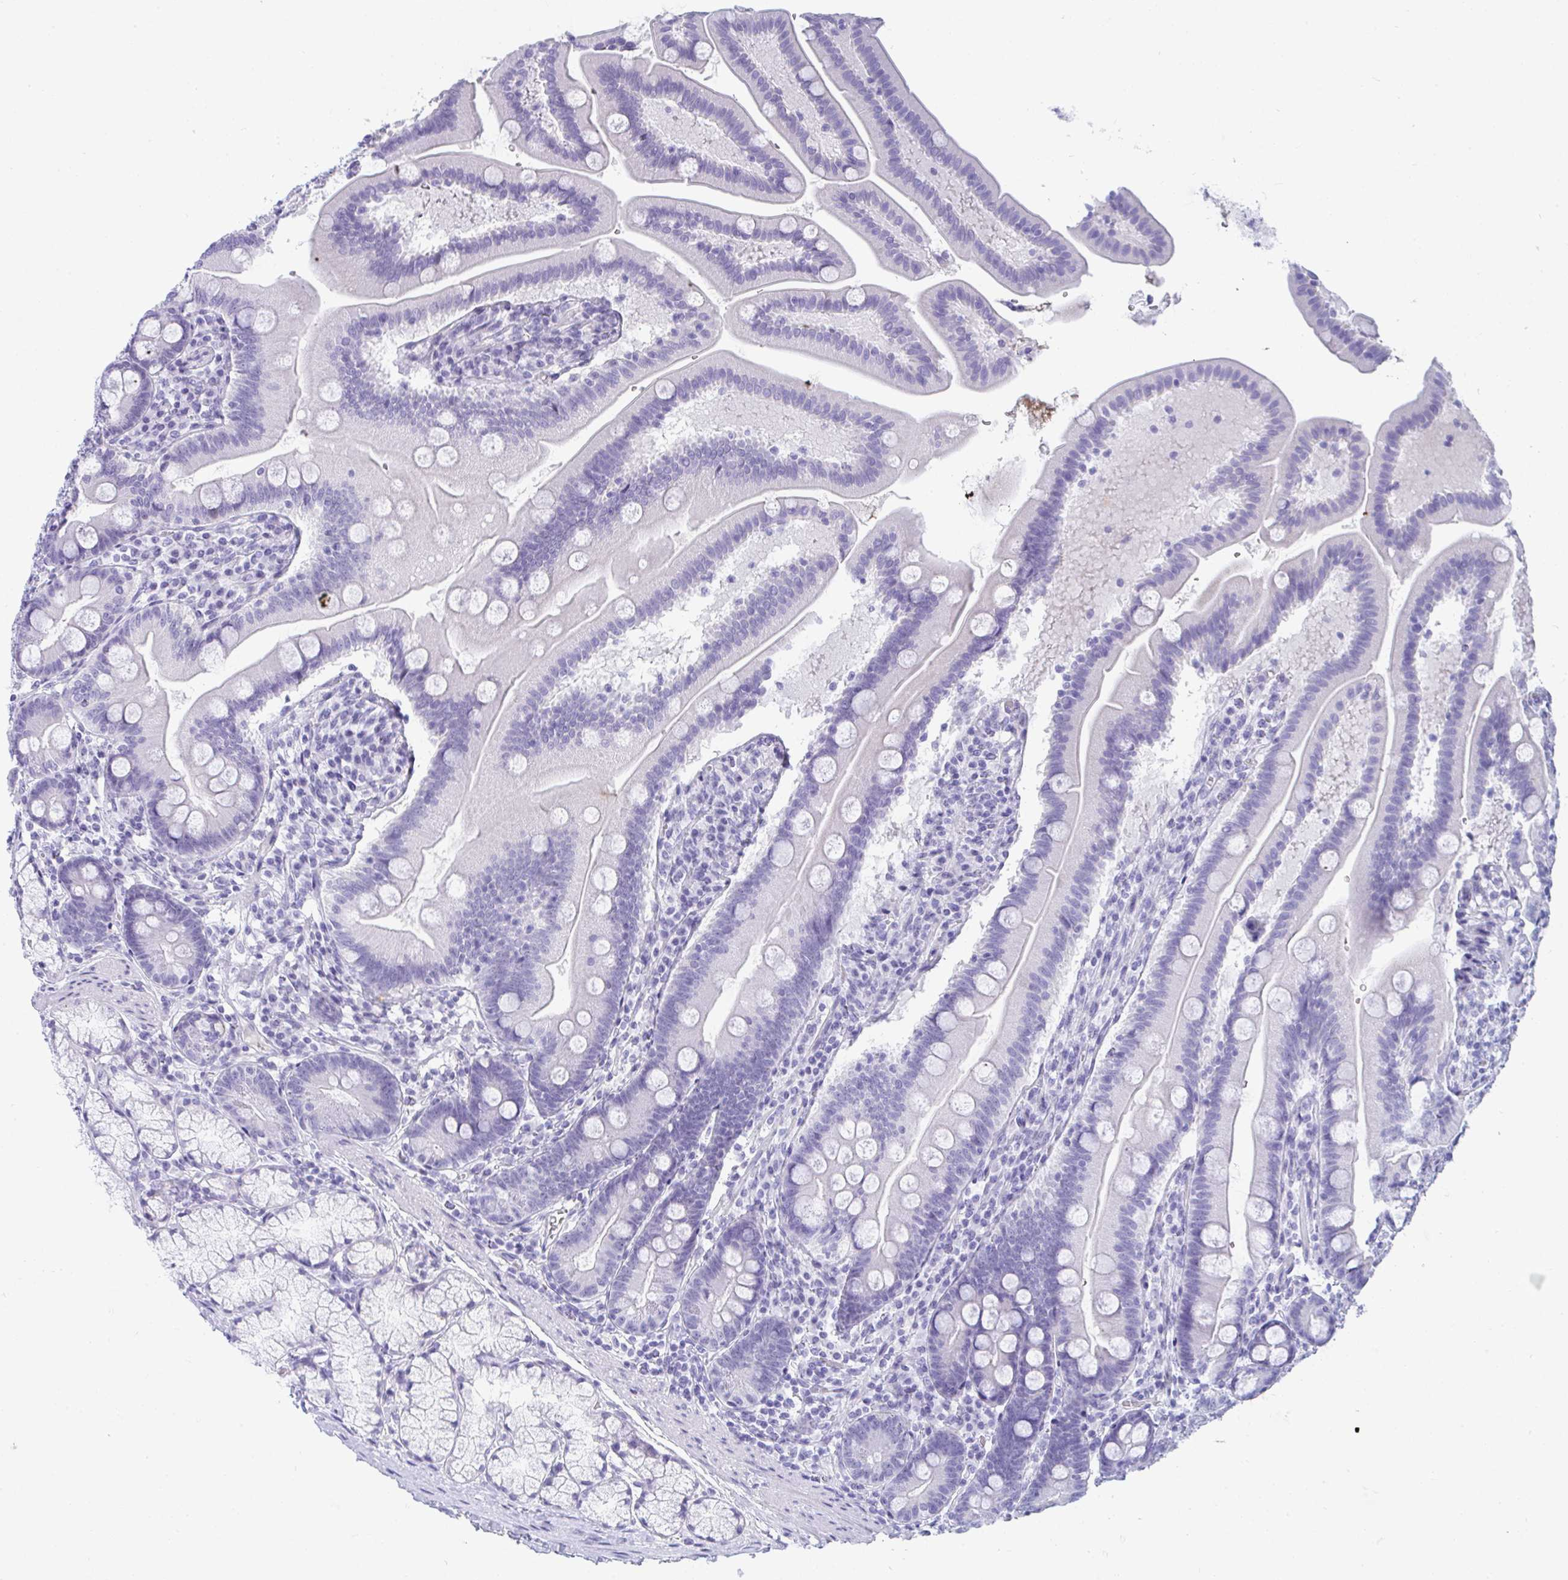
{"staining": {"intensity": "negative", "quantity": "none", "location": "none"}, "tissue": "duodenum", "cell_type": "Glandular cells", "image_type": "normal", "snomed": [{"axis": "morphology", "description": "Normal tissue, NOS"}, {"axis": "topography", "description": "Duodenum"}], "caption": "Micrograph shows no protein staining in glandular cells of unremarkable duodenum. (IHC, brightfield microscopy, high magnification).", "gene": "TTC30A", "patient": {"sex": "female", "age": 67}}